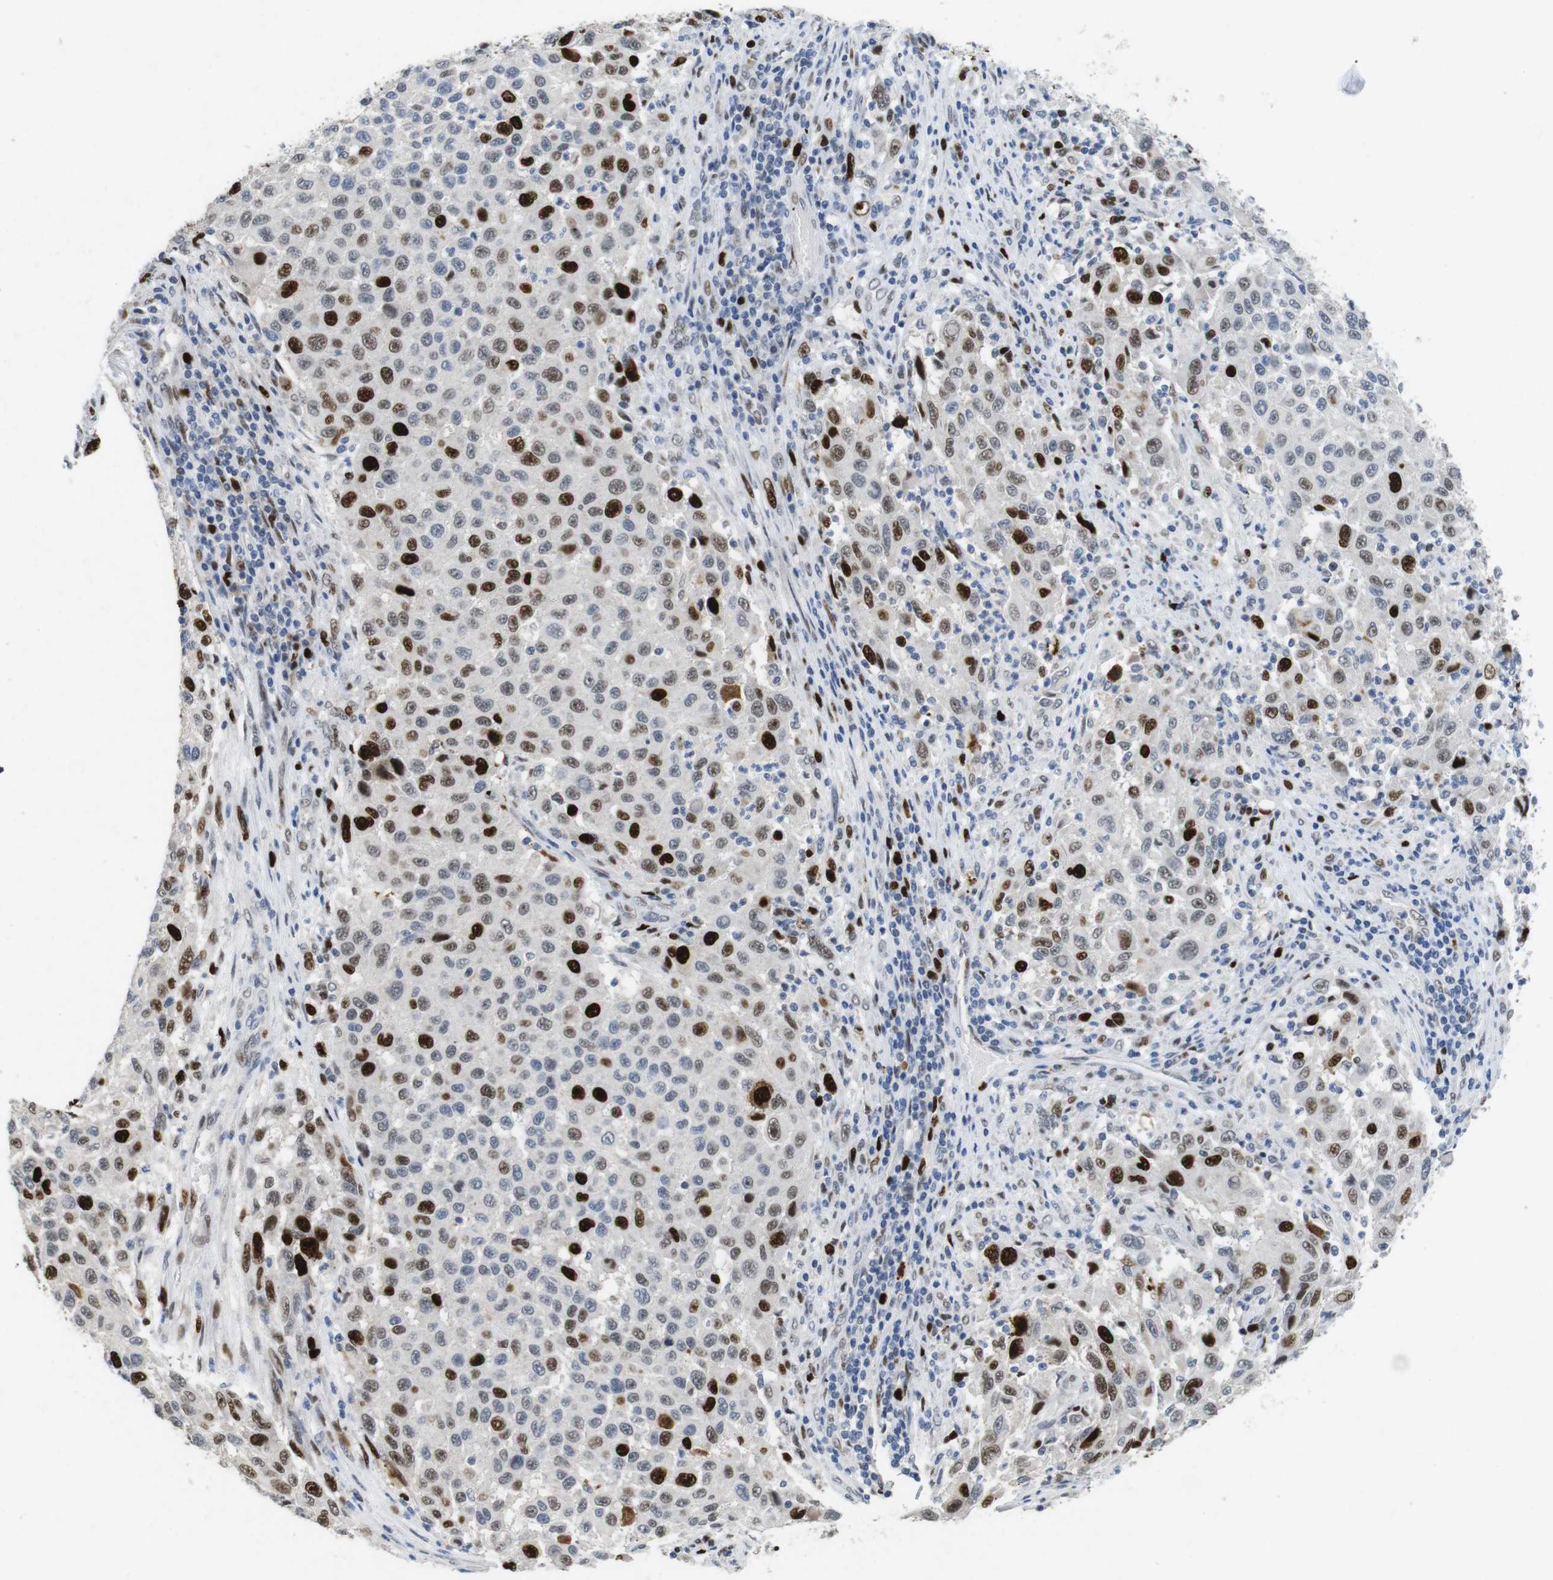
{"staining": {"intensity": "strong", "quantity": "25%-75%", "location": "nuclear"}, "tissue": "melanoma", "cell_type": "Tumor cells", "image_type": "cancer", "snomed": [{"axis": "morphology", "description": "Malignant melanoma, Metastatic site"}, {"axis": "topography", "description": "Lymph node"}], "caption": "Immunohistochemistry (DAB) staining of malignant melanoma (metastatic site) displays strong nuclear protein positivity in about 25%-75% of tumor cells.", "gene": "KPNA2", "patient": {"sex": "male", "age": 61}}